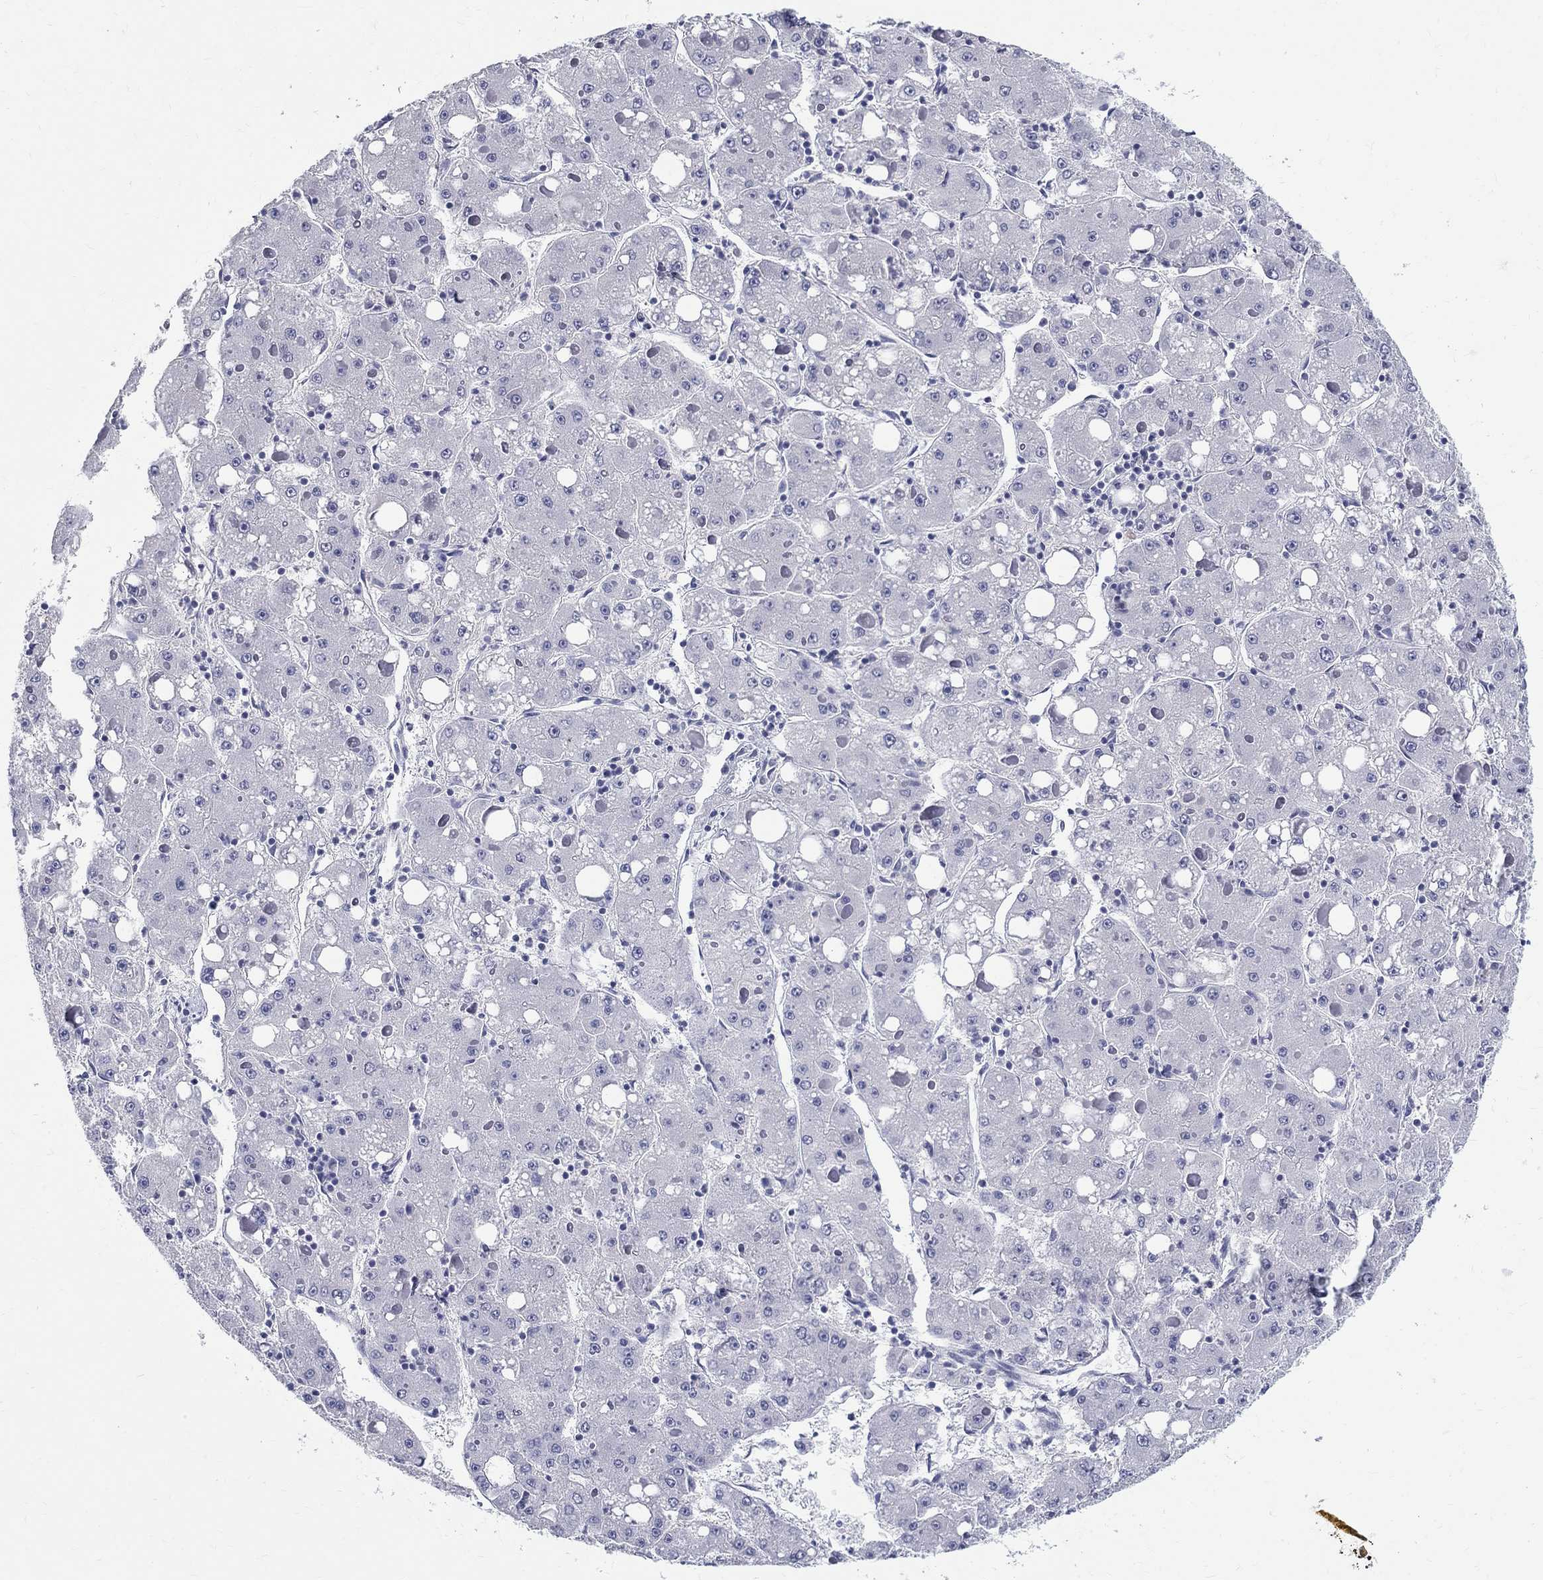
{"staining": {"intensity": "negative", "quantity": "none", "location": "none"}, "tissue": "liver cancer", "cell_type": "Tumor cells", "image_type": "cancer", "snomed": [{"axis": "morphology", "description": "Carcinoma, Hepatocellular, NOS"}, {"axis": "topography", "description": "Liver"}], "caption": "This is an IHC micrograph of hepatocellular carcinoma (liver). There is no positivity in tumor cells.", "gene": "MAGEB6", "patient": {"sex": "male", "age": 73}}